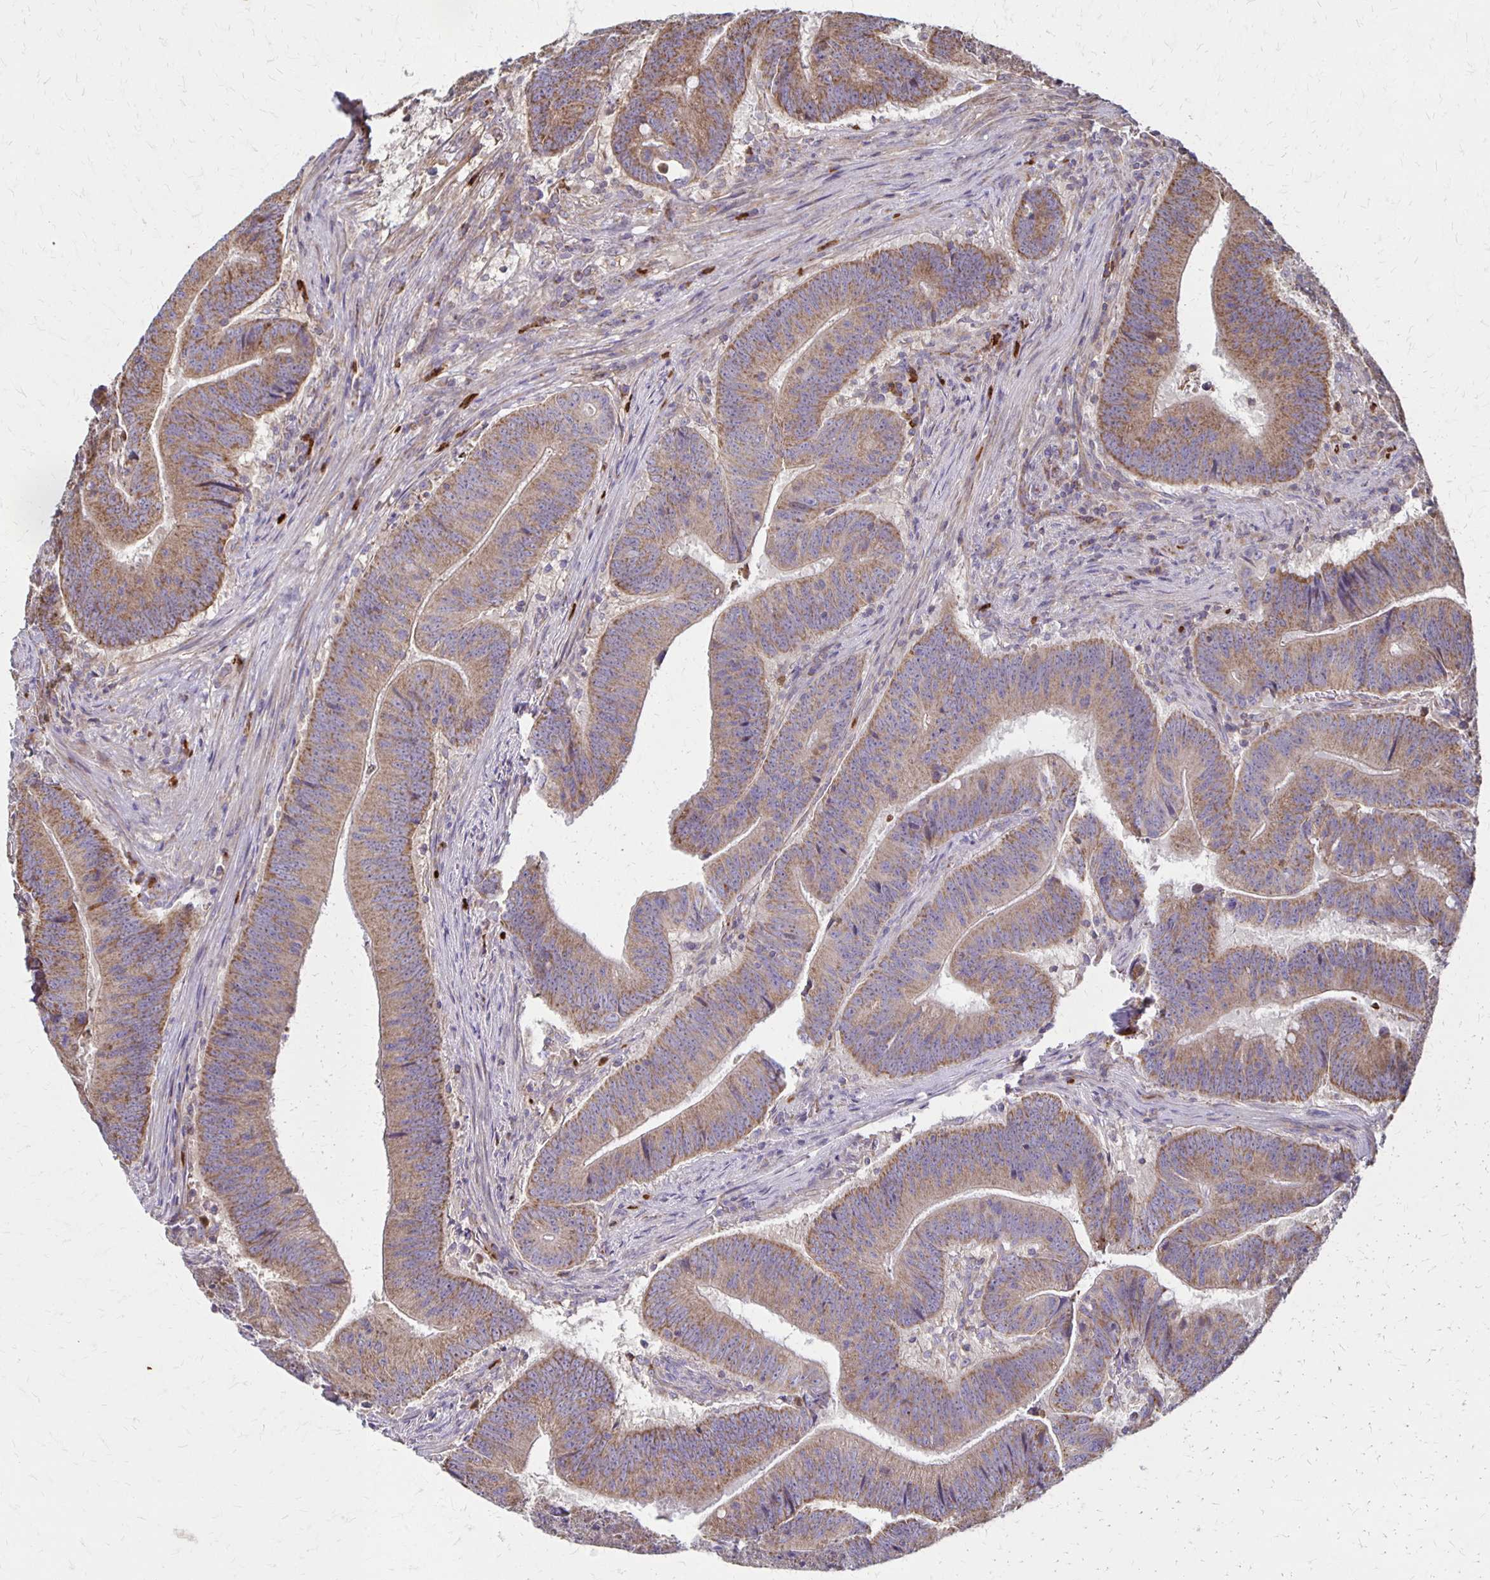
{"staining": {"intensity": "moderate", "quantity": ">75%", "location": "cytoplasmic/membranous"}, "tissue": "colorectal cancer", "cell_type": "Tumor cells", "image_type": "cancer", "snomed": [{"axis": "morphology", "description": "Adenocarcinoma, NOS"}, {"axis": "topography", "description": "Colon"}], "caption": "Immunohistochemistry (IHC) of human colorectal cancer displays medium levels of moderate cytoplasmic/membranous staining in about >75% of tumor cells.", "gene": "EIF4EBP2", "patient": {"sex": "female", "age": 87}}